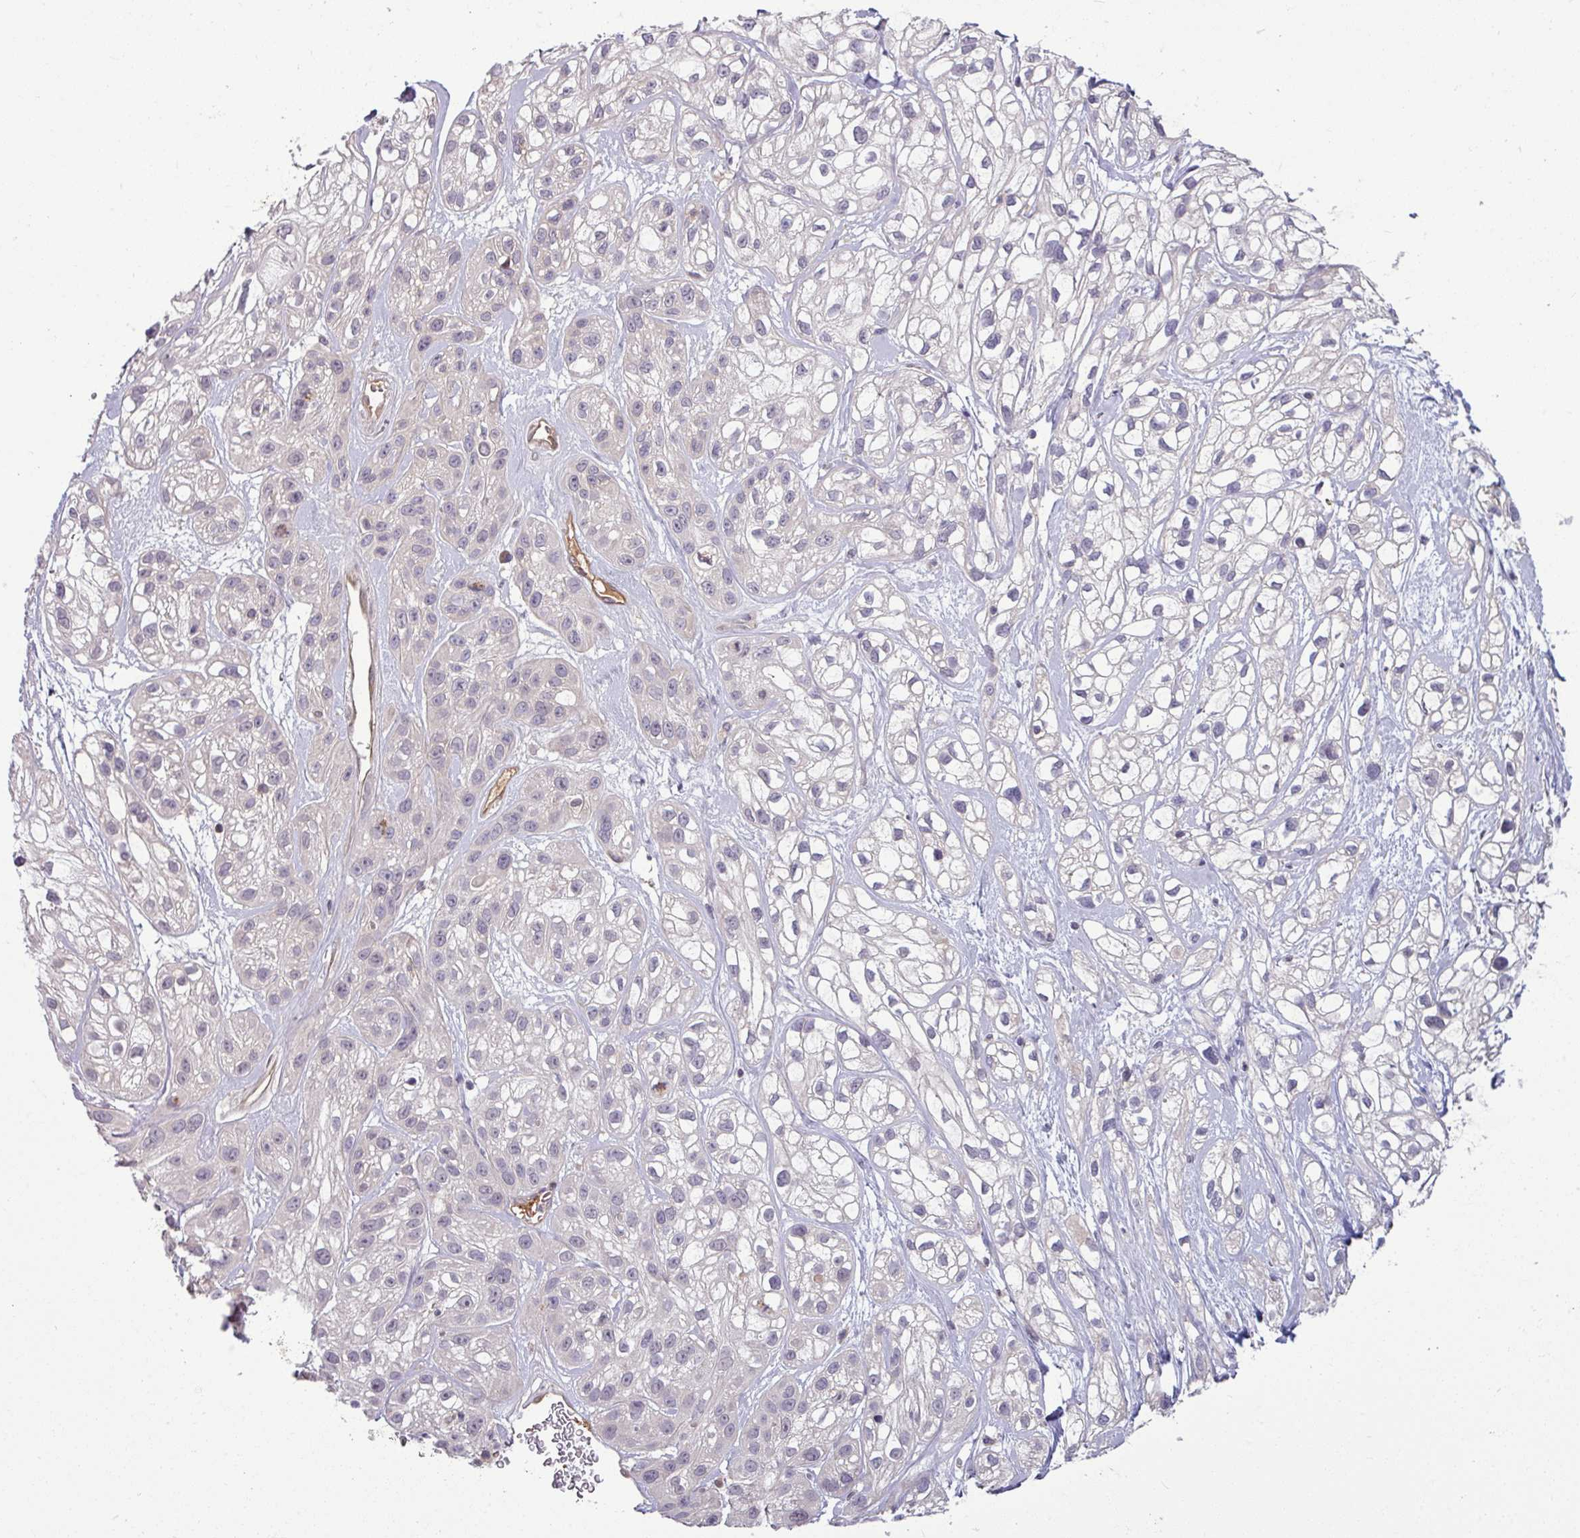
{"staining": {"intensity": "negative", "quantity": "none", "location": "none"}, "tissue": "skin cancer", "cell_type": "Tumor cells", "image_type": "cancer", "snomed": [{"axis": "morphology", "description": "Squamous cell carcinoma, NOS"}, {"axis": "topography", "description": "Skin"}], "caption": "A histopathology image of human skin squamous cell carcinoma is negative for staining in tumor cells.", "gene": "B4GALNT4", "patient": {"sex": "male", "age": 82}}